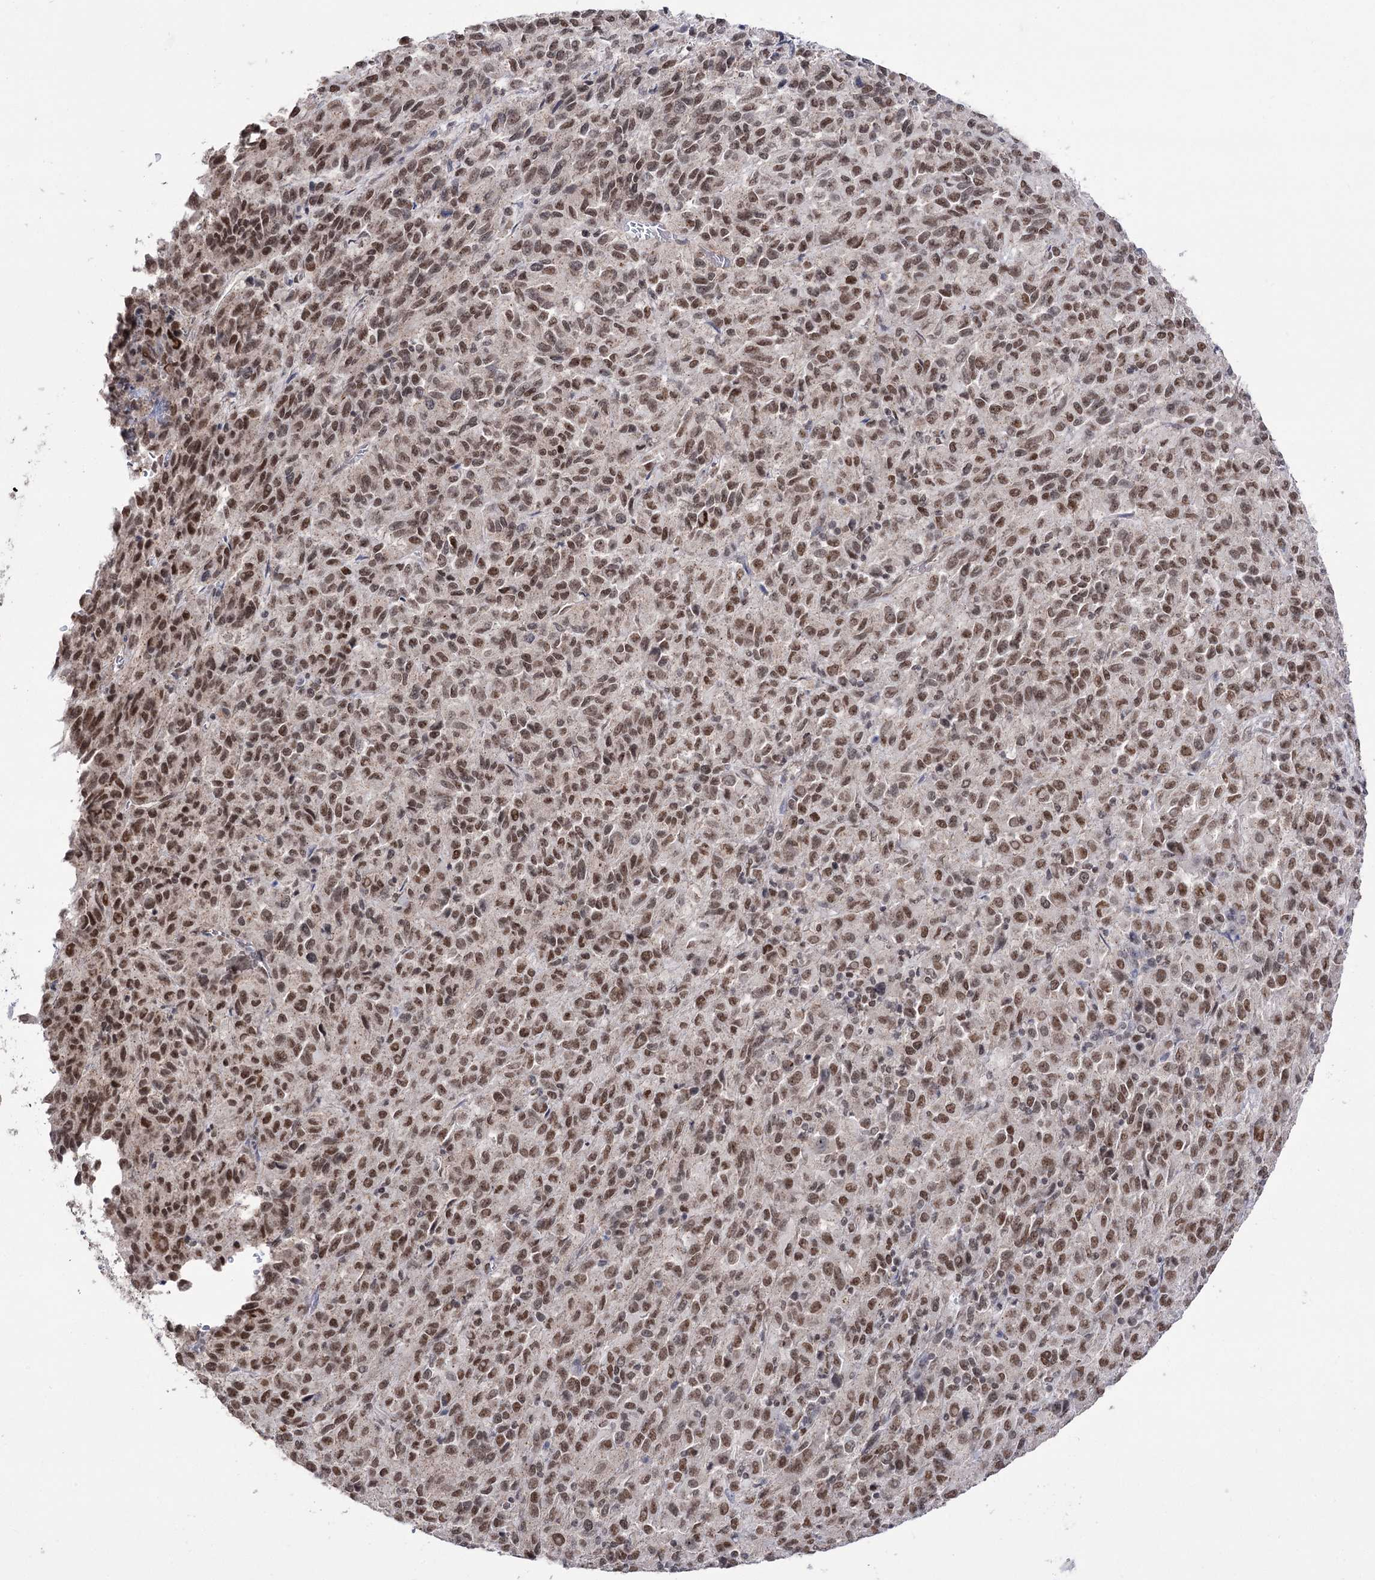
{"staining": {"intensity": "moderate", "quantity": ">75%", "location": "nuclear"}, "tissue": "melanoma", "cell_type": "Tumor cells", "image_type": "cancer", "snomed": [{"axis": "morphology", "description": "Malignant melanoma, Metastatic site"}, {"axis": "topography", "description": "Lung"}], "caption": "IHC (DAB) staining of human melanoma demonstrates moderate nuclear protein expression in about >75% of tumor cells.", "gene": "VGLL4", "patient": {"sex": "male", "age": 64}}